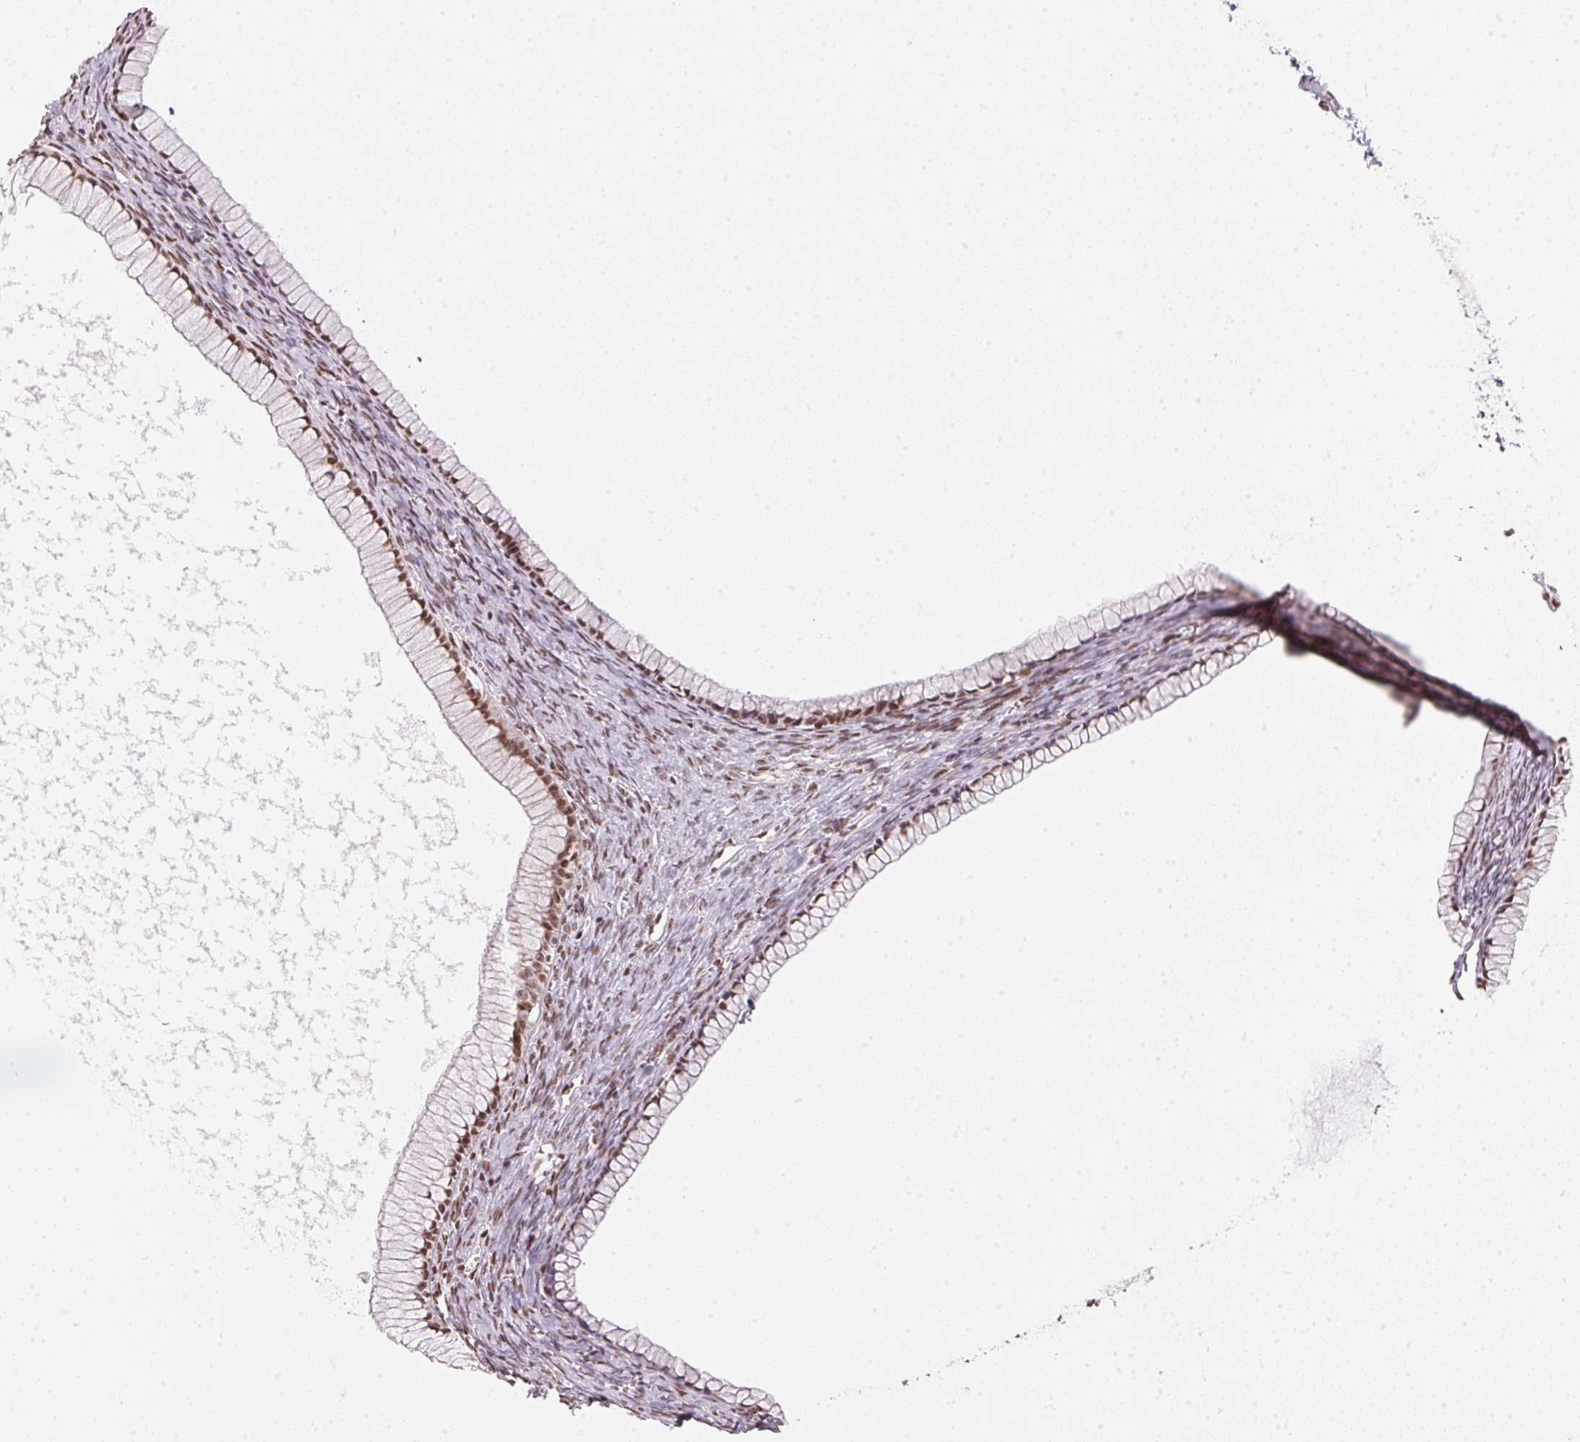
{"staining": {"intensity": "moderate", "quantity": ">75%", "location": "nuclear"}, "tissue": "ovarian cancer", "cell_type": "Tumor cells", "image_type": "cancer", "snomed": [{"axis": "morphology", "description": "Cystadenocarcinoma, mucinous, NOS"}, {"axis": "topography", "description": "Ovary"}], "caption": "High-magnification brightfield microscopy of ovarian cancer (mucinous cystadenocarcinoma) stained with DAB (brown) and counterstained with hematoxylin (blue). tumor cells exhibit moderate nuclear staining is appreciated in approximately>75% of cells.", "gene": "KAT6A", "patient": {"sex": "female", "age": 41}}